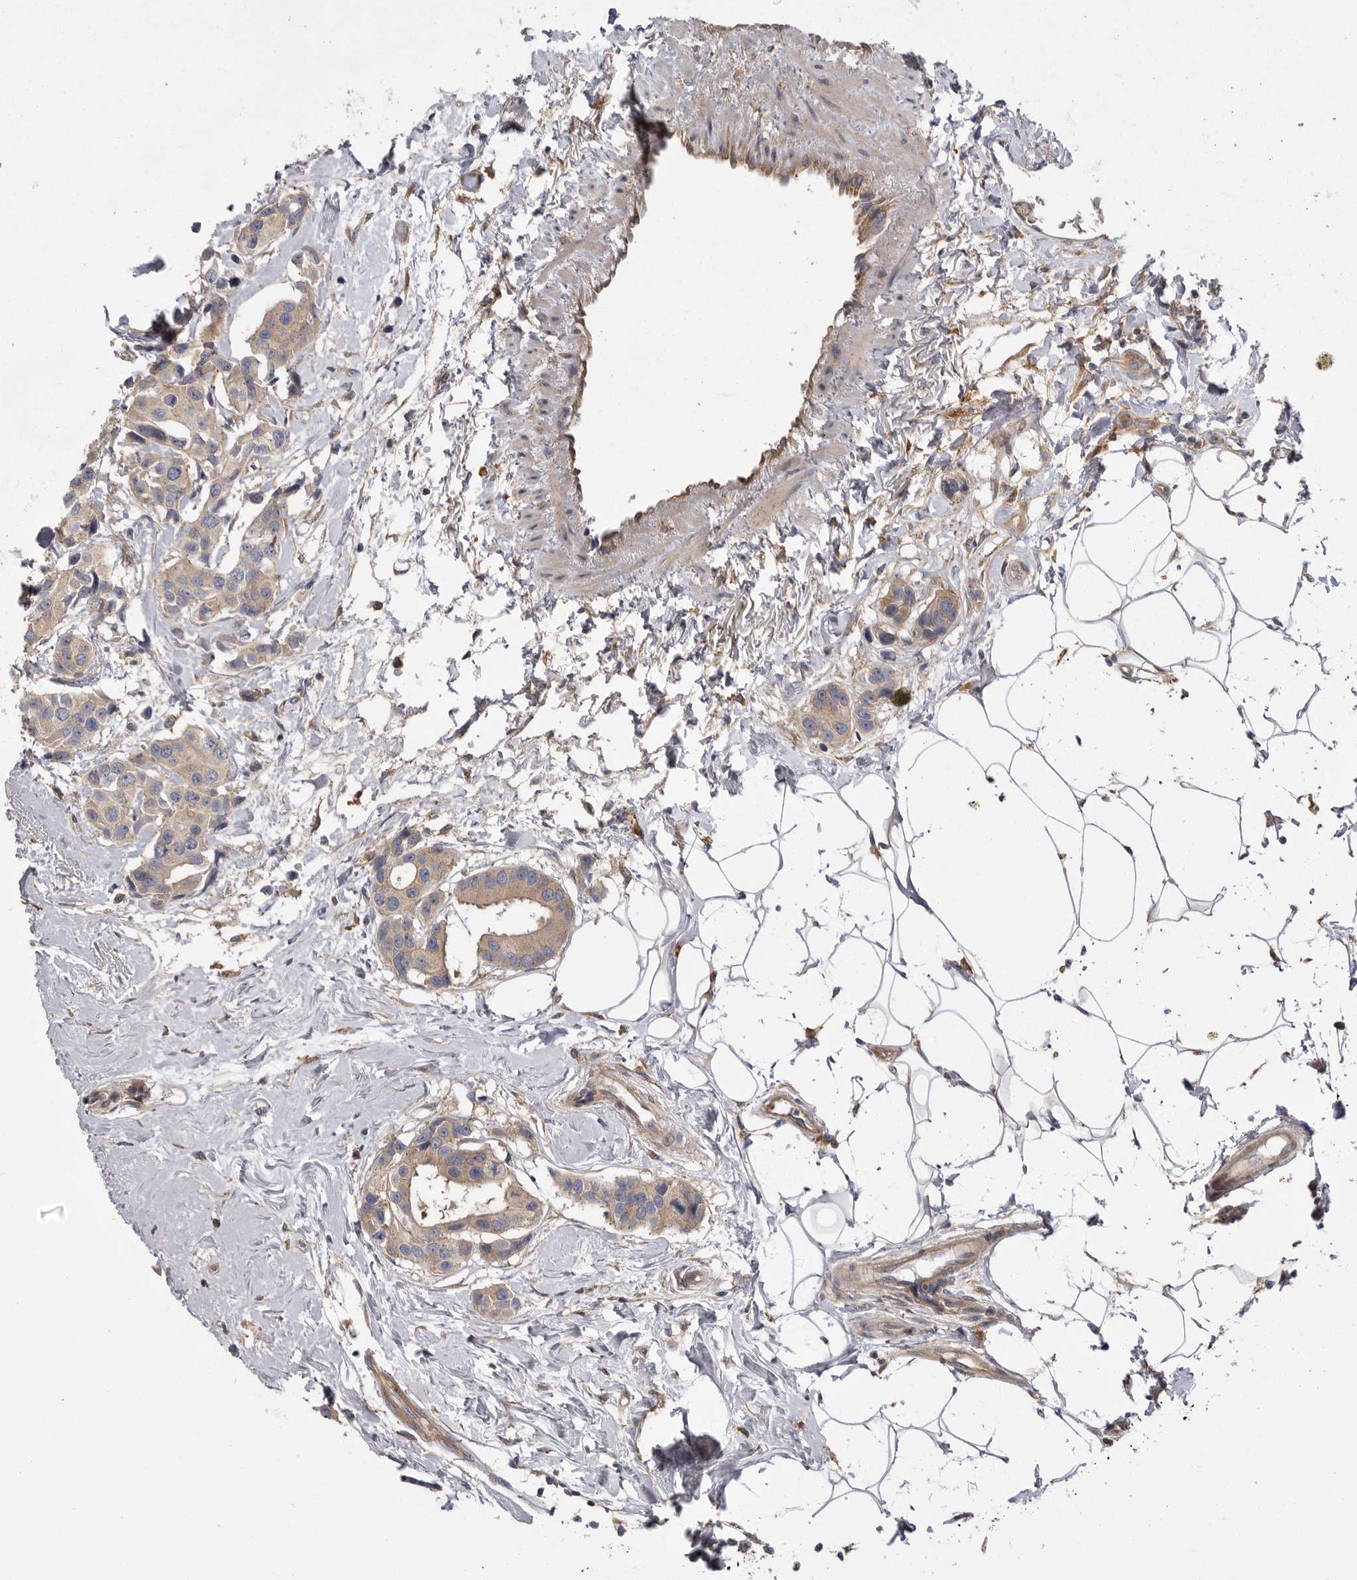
{"staining": {"intensity": "weak", "quantity": "25%-75%", "location": "cytoplasmic/membranous"}, "tissue": "breast cancer", "cell_type": "Tumor cells", "image_type": "cancer", "snomed": [{"axis": "morphology", "description": "Normal tissue, NOS"}, {"axis": "morphology", "description": "Duct carcinoma"}, {"axis": "topography", "description": "Breast"}], "caption": "Protein staining demonstrates weak cytoplasmic/membranous positivity in approximately 25%-75% of tumor cells in breast invasive ductal carcinoma. The staining is performed using DAB (3,3'-diaminobenzidine) brown chromogen to label protein expression. The nuclei are counter-stained blue using hematoxylin.", "gene": "OSBPL9", "patient": {"sex": "female", "age": 39}}